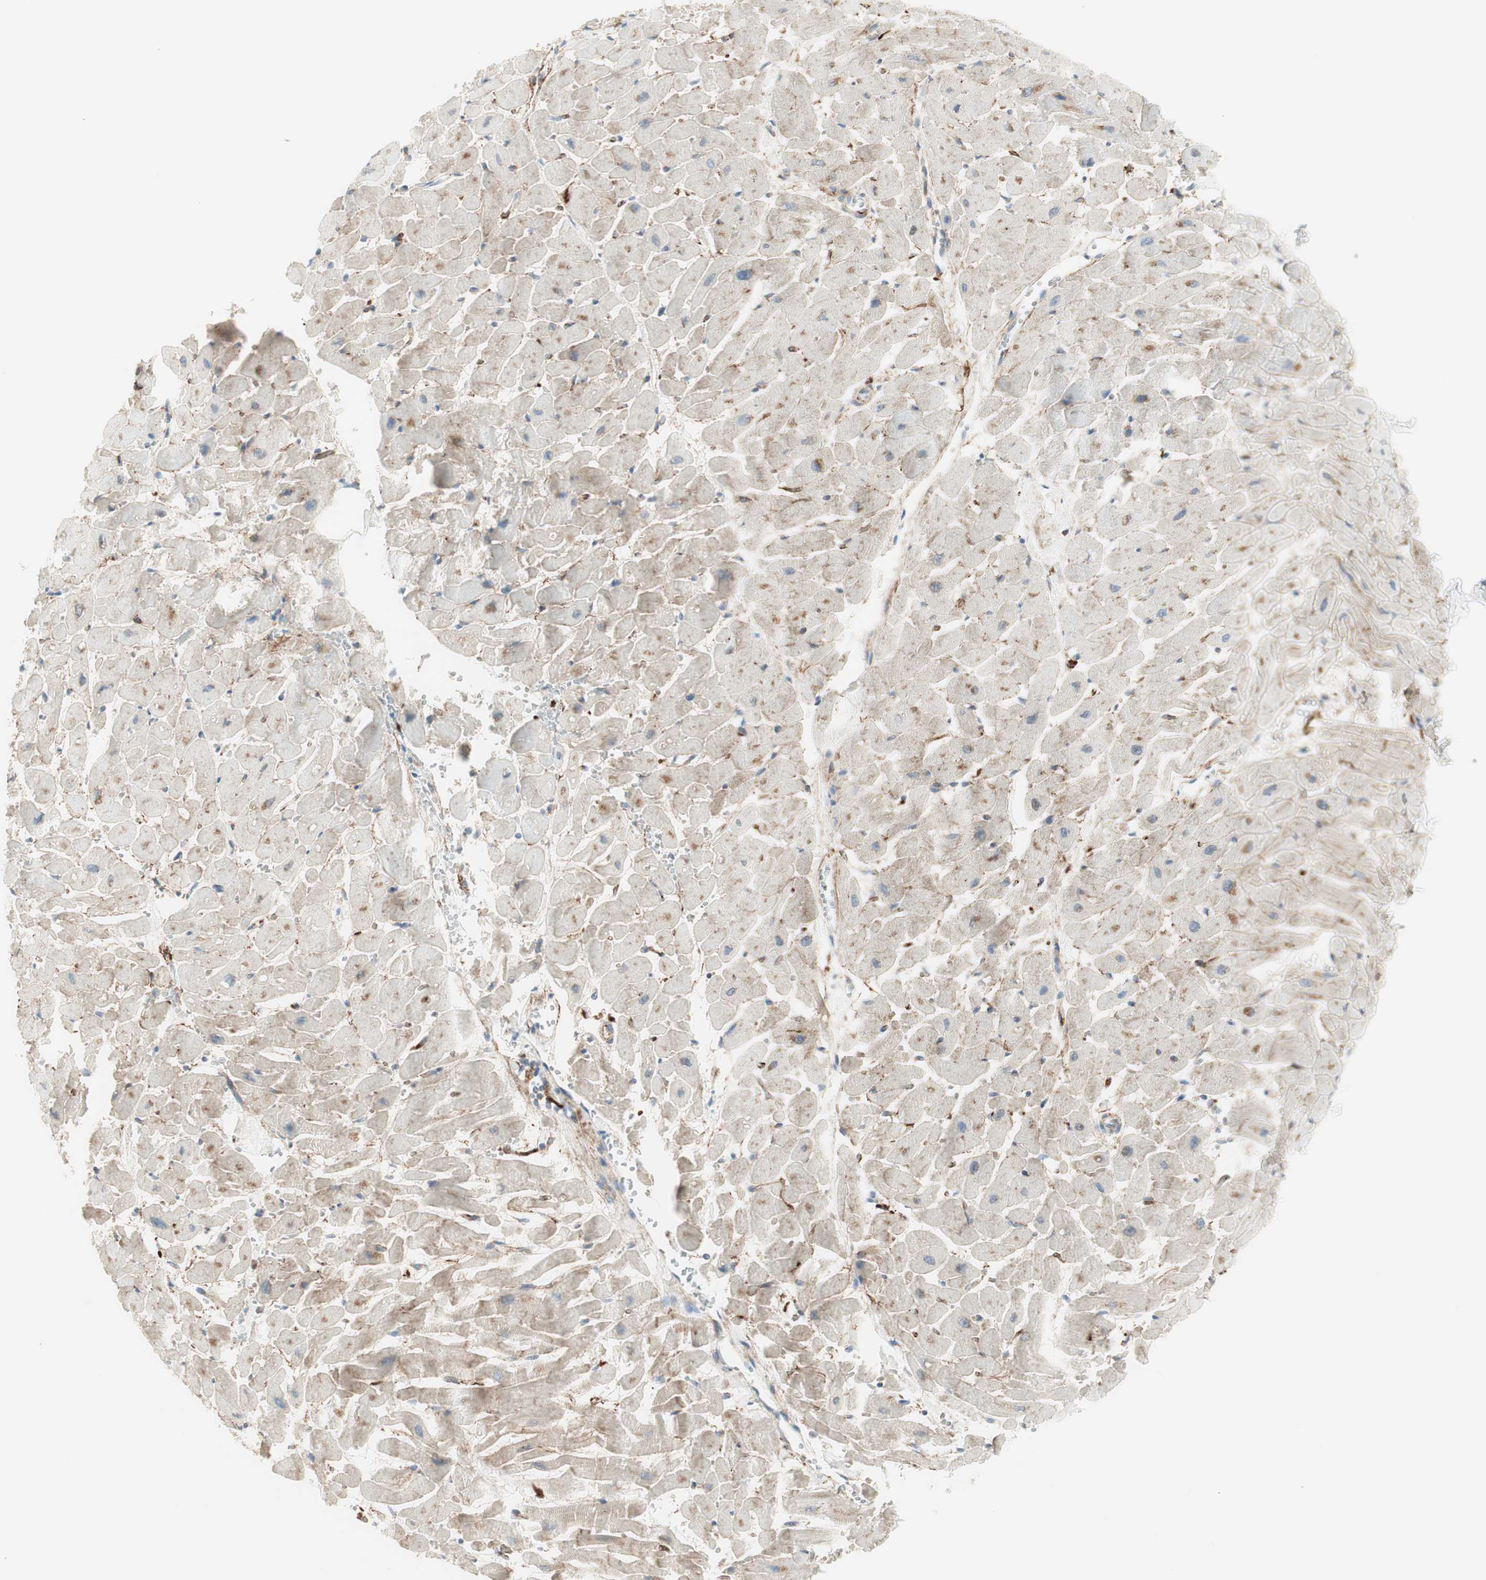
{"staining": {"intensity": "weak", "quantity": "25%-75%", "location": "cytoplasmic/membranous"}, "tissue": "heart muscle", "cell_type": "Cardiomyocytes", "image_type": "normal", "snomed": [{"axis": "morphology", "description": "Normal tissue, NOS"}, {"axis": "topography", "description": "Heart"}], "caption": "Weak cytoplasmic/membranous staining for a protein is seen in about 25%-75% of cardiomyocytes of normal heart muscle using IHC.", "gene": "ATP6V1G1", "patient": {"sex": "female", "age": 19}}